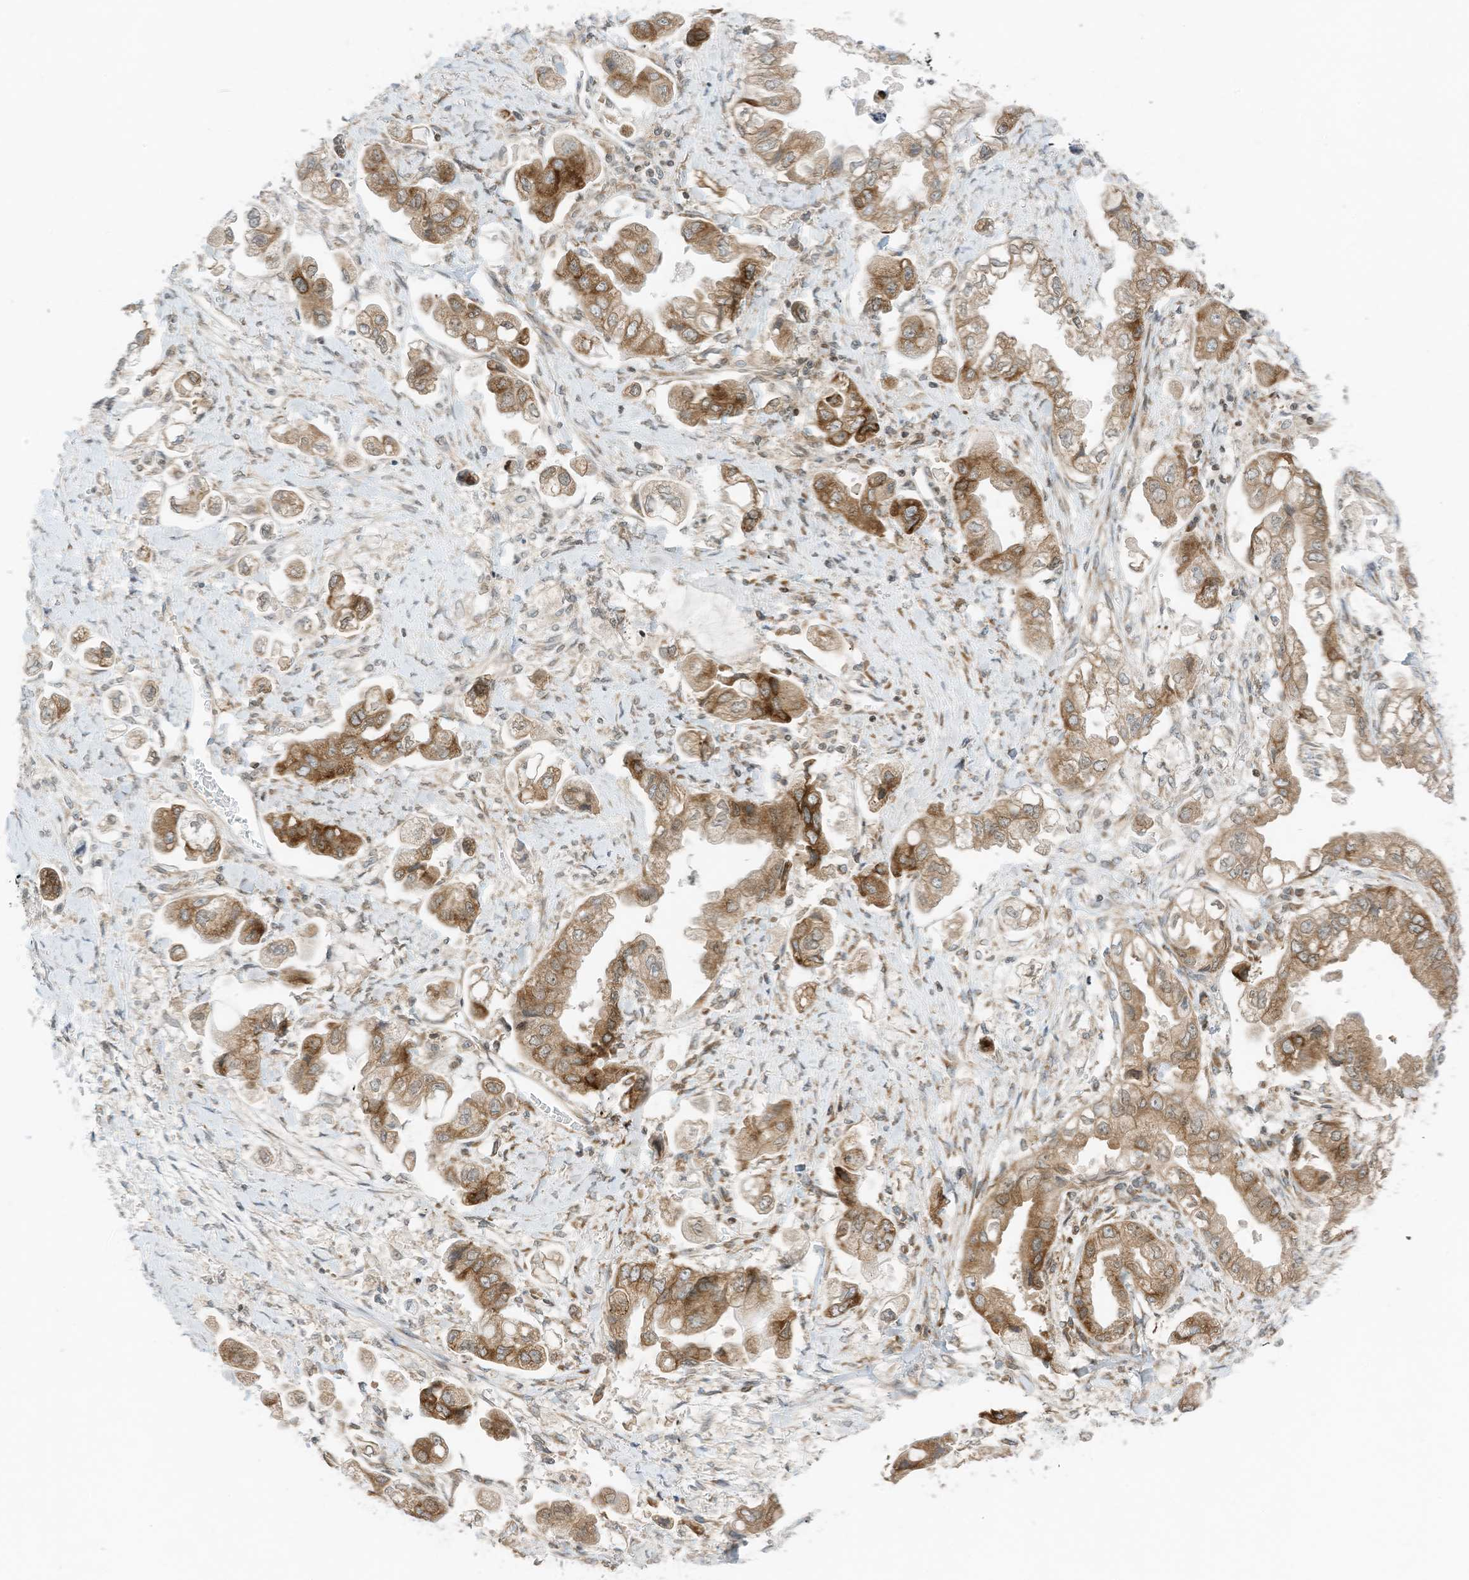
{"staining": {"intensity": "moderate", "quantity": ">75%", "location": "cytoplasmic/membranous"}, "tissue": "stomach cancer", "cell_type": "Tumor cells", "image_type": "cancer", "snomed": [{"axis": "morphology", "description": "Adenocarcinoma, NOS"}, {"axis": "topography", "description": "Stomach"}], "caption": "A photomicrograph of stomach cancer (adenocarcinoma) stained for a protein shows moderate cytoplasmic/membranous brown staining in tumor cells. The protein is shown in brown color, while the nuclei are stained blue.", "gene": "EDF1", "patient": {"sex": "male", "age": 62}}